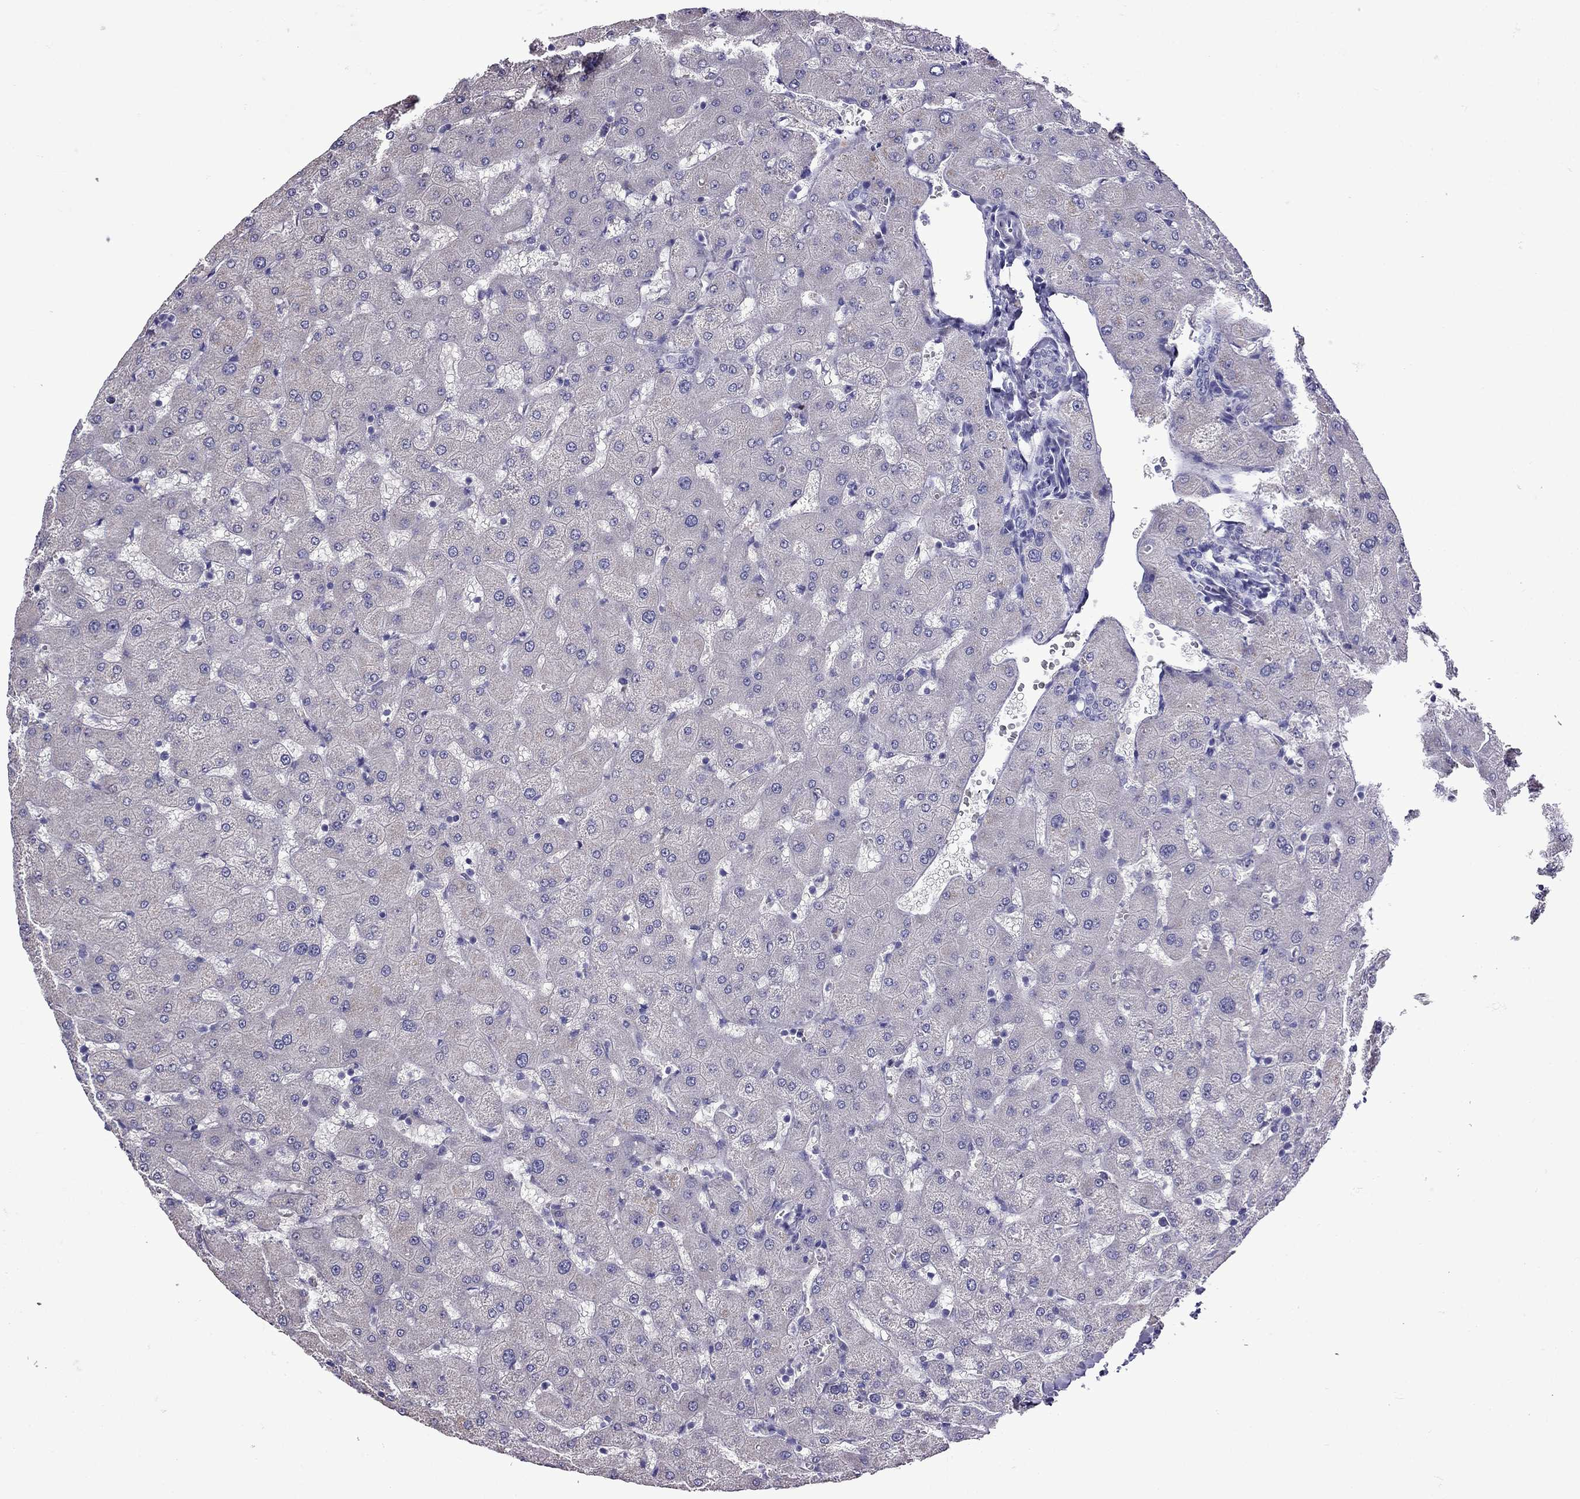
{"staining": {"intensity": "negative", "quantity": "none", "location": "none"}, "tissue": "liver", "cell_type": "Cholangiocytes", "image_type": "normal", "snomed": [{"axis": "morphology", "description": "Normal tissue, NOS"}, {"axis": "topography", "description": "Liver"}], "caption": "Immunohistochemistry (IHC) of normal liver displays no expression in cholangiocytes.", "gene": "TDRD1", "patient": {"sex": "female", "age": 63}}